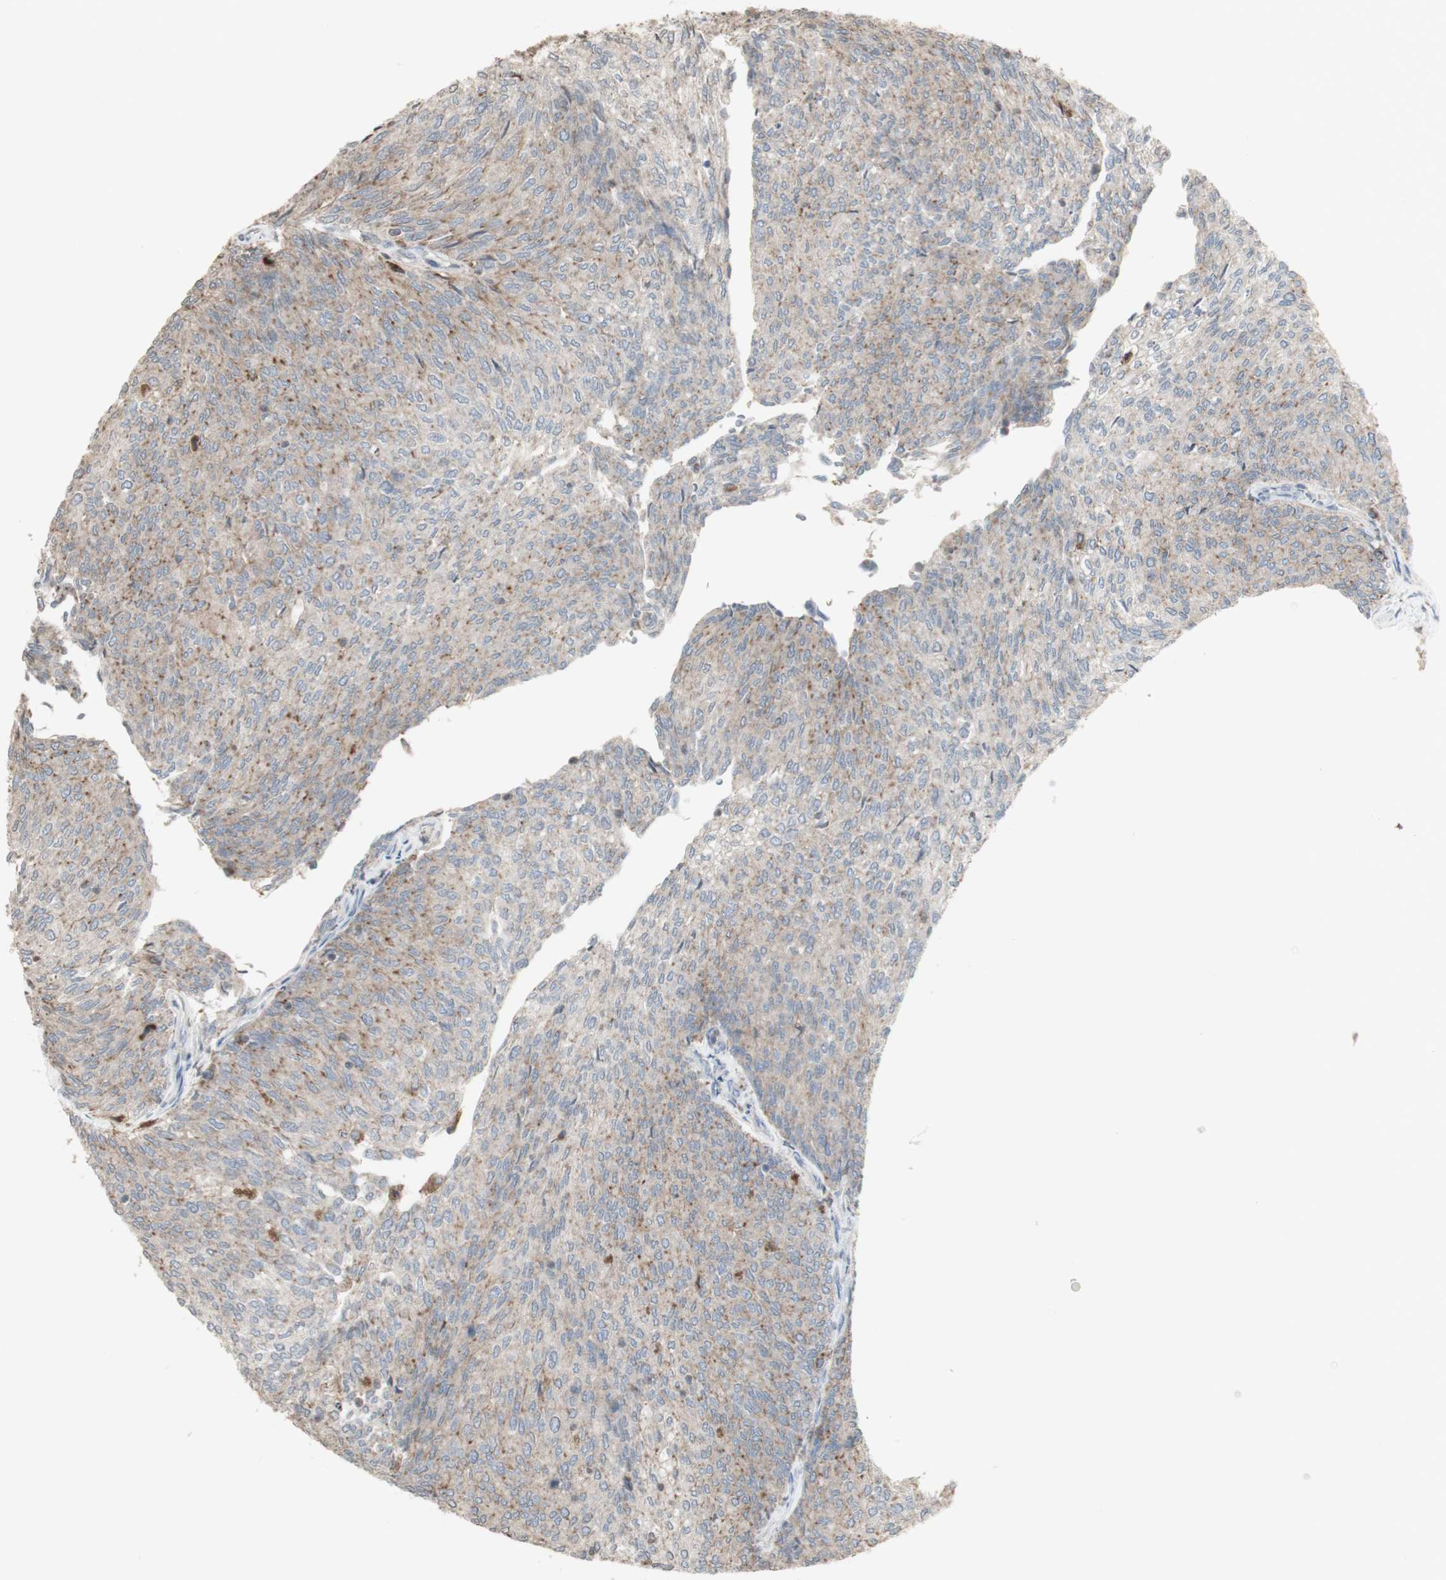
{"staining": {"intensity": "weak", "quantity": "25%-75%", "location": "cytoplasmic/membranous"}, "tissue": "urothelial cancer", "cell_type": "Tumor cells", "image_type": "cancer", "snomed": [{"axis": "morphology", "description": "Urothelial carcinoma, Low grade"}, {"axis": "topography", "description": "Urinary bladder"}], "caption": "Low-grade urothelial carcinoma tissue exhibits weak cytoplasmic/membranous staining in about 25%-75% of tumor cells", "gene": "ATP6V1E1", "patient": {"sex": "female", "age": 79}}